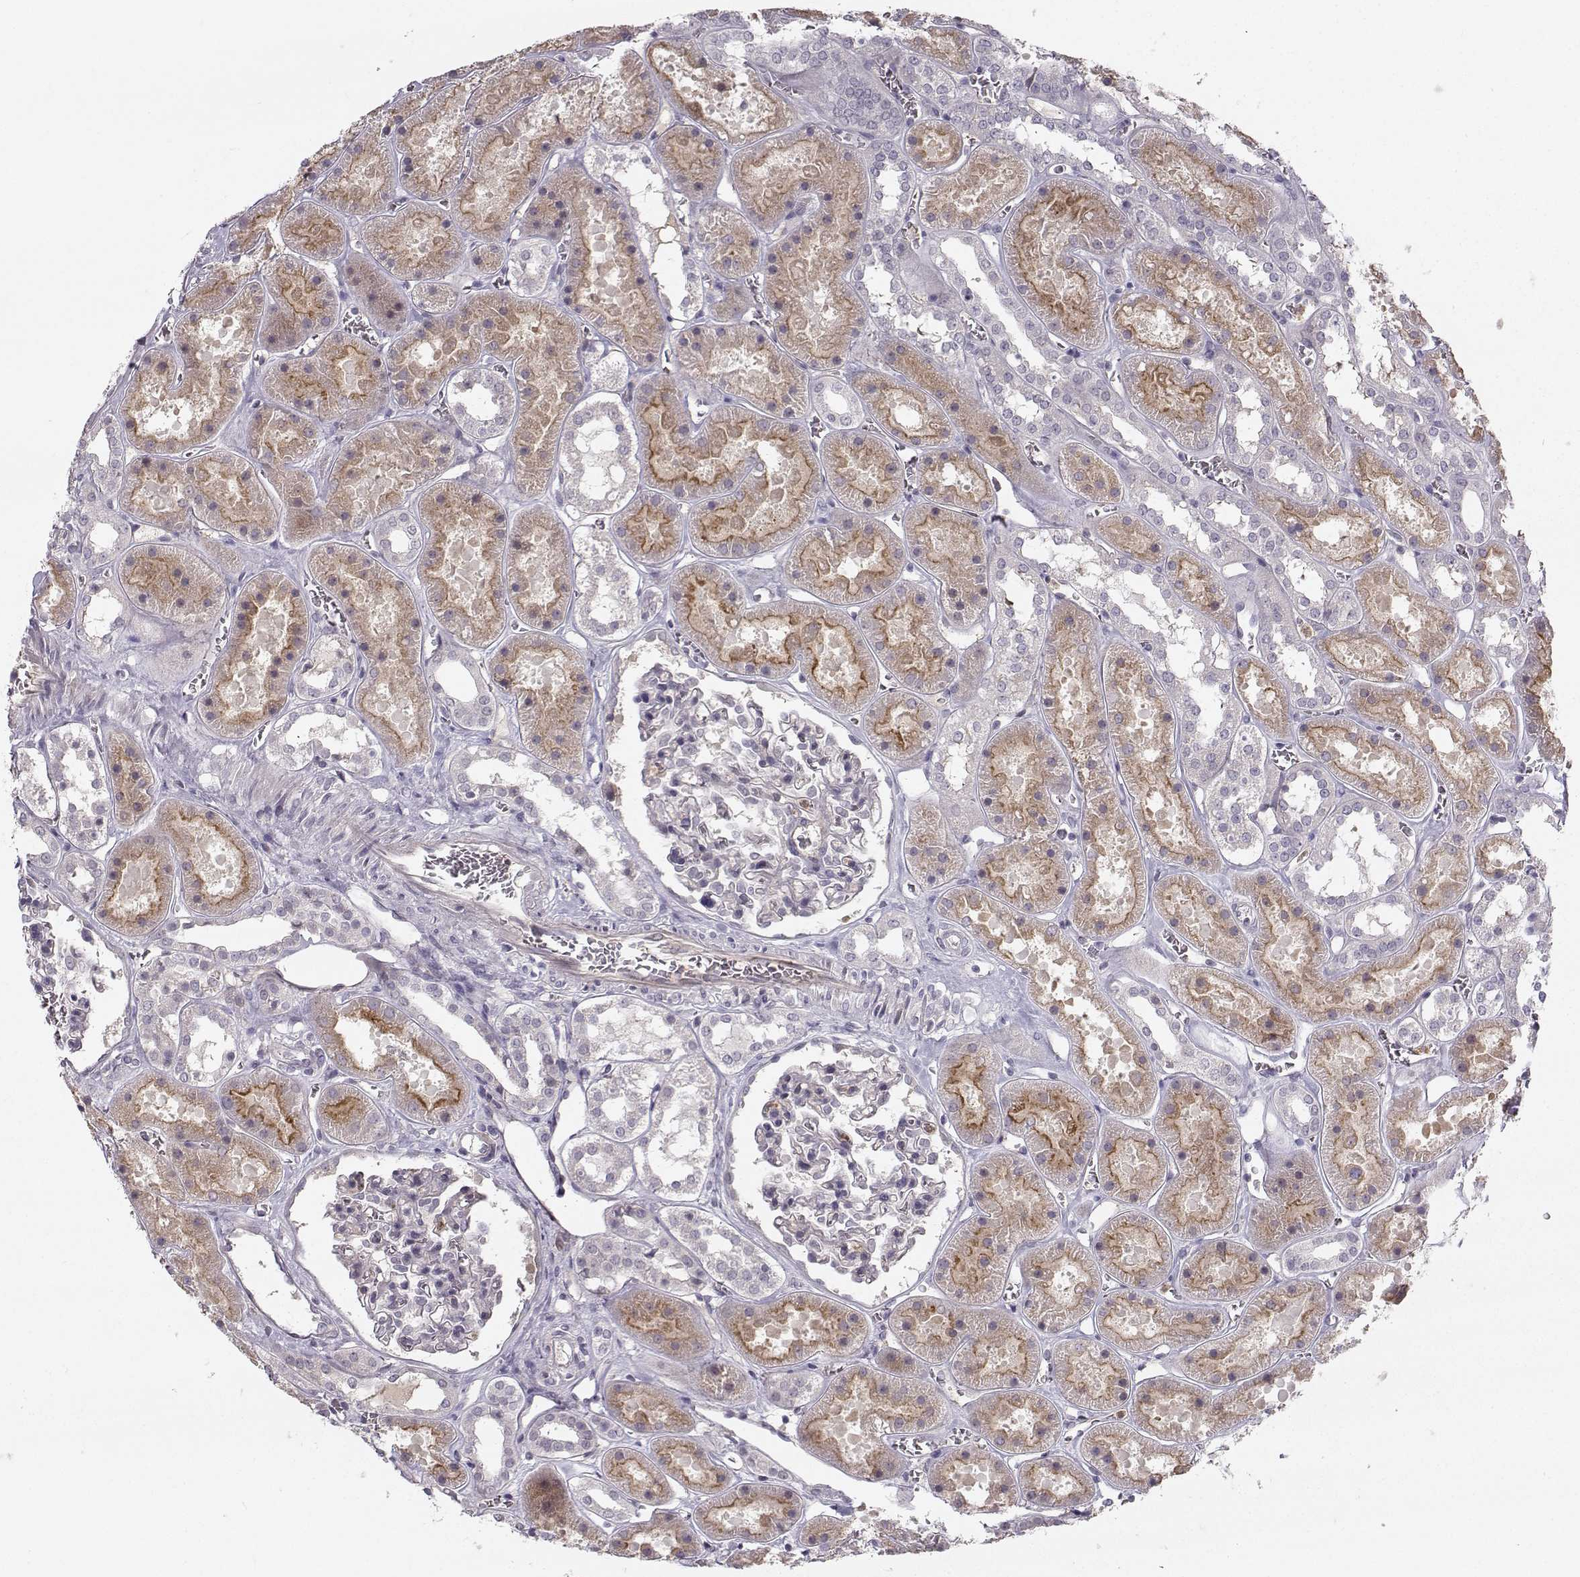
{"staining": {"intensity": "negative", "quantity": "none", "location": "none"}, "tissue": "kidney", "cell_type": "Cells in glomeruli", "image_type": "normal", "snomed": [{"axis": "morphology", "description": "Normal tissue, NOS"}, {"axis": "topography", "description": "Kidney"}], "caption": "The histopathology image shows no significant positivity in cells in glomeruli of kidney. (DAB IHC, high magnification).", "gene": "OPRD1", "patient": {"sex": "female", "age": 41}}